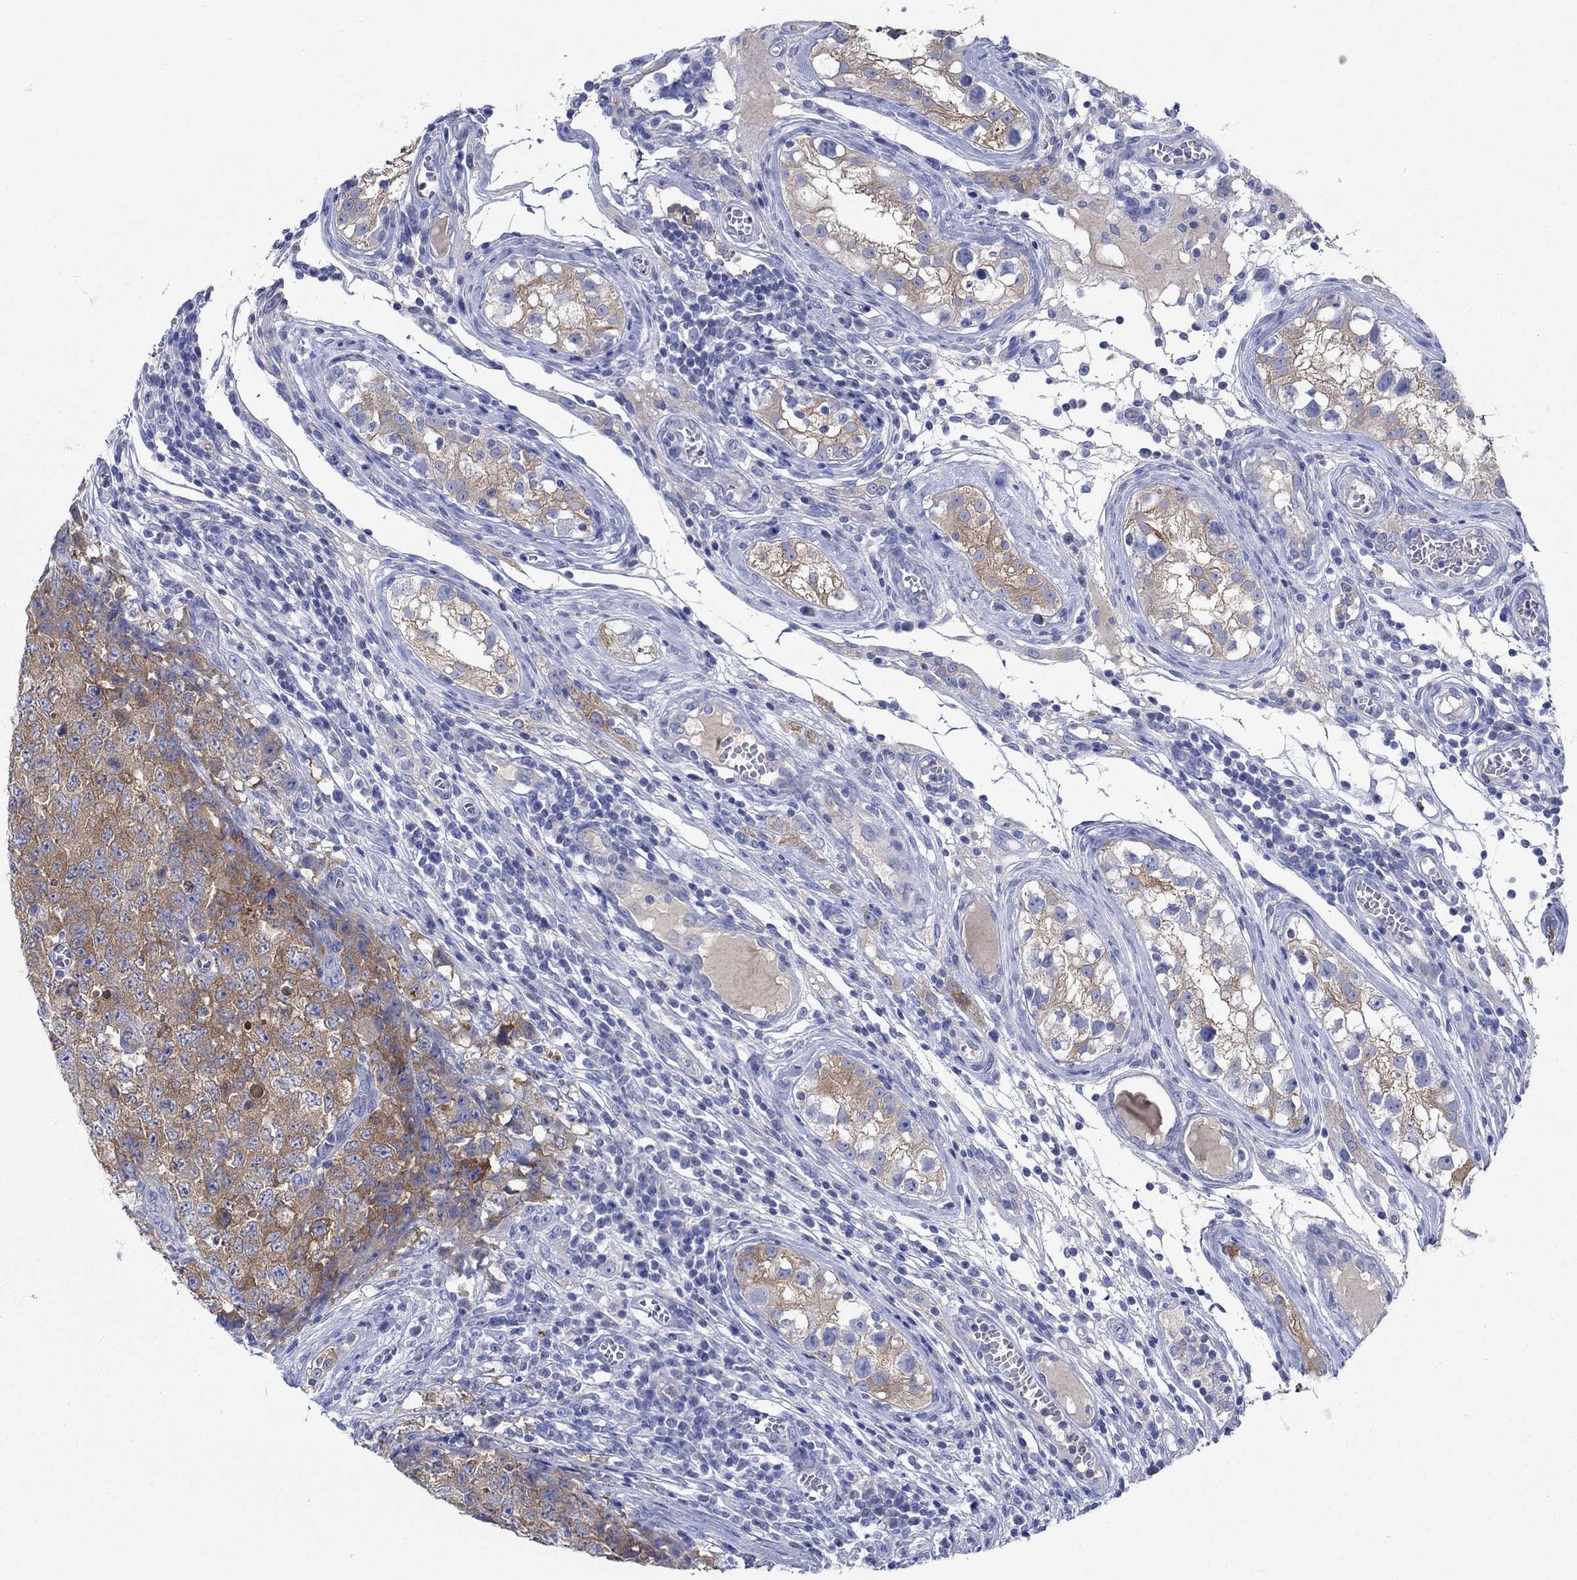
{"staining": {"intensity": "moderate", "quantity": ">75%", "location": "cytoplasmic/membranous"}, "tissue": "testis cancer", "cell_type": "Tumor cells", "image_type": "cancer", "snomed": [{"axis": "morphology", "description": "Carcinoma, Embryonal, NOS"}, {"axis": "topography", "description": "Testis"}], "caption": "The micrograph exhibits a brown stain indicating the presence of a protein in the cytoplasmic/membranous of tumor cells in testis embryonal carcinoma. The staining was performed using DAB to visualize the protein expression in brown, while the nuclei were stained in blue with hematoxylin (Magnification: 20x).", "gene": "TRIM16", "patient": {"sex": "male", "age": 23}}